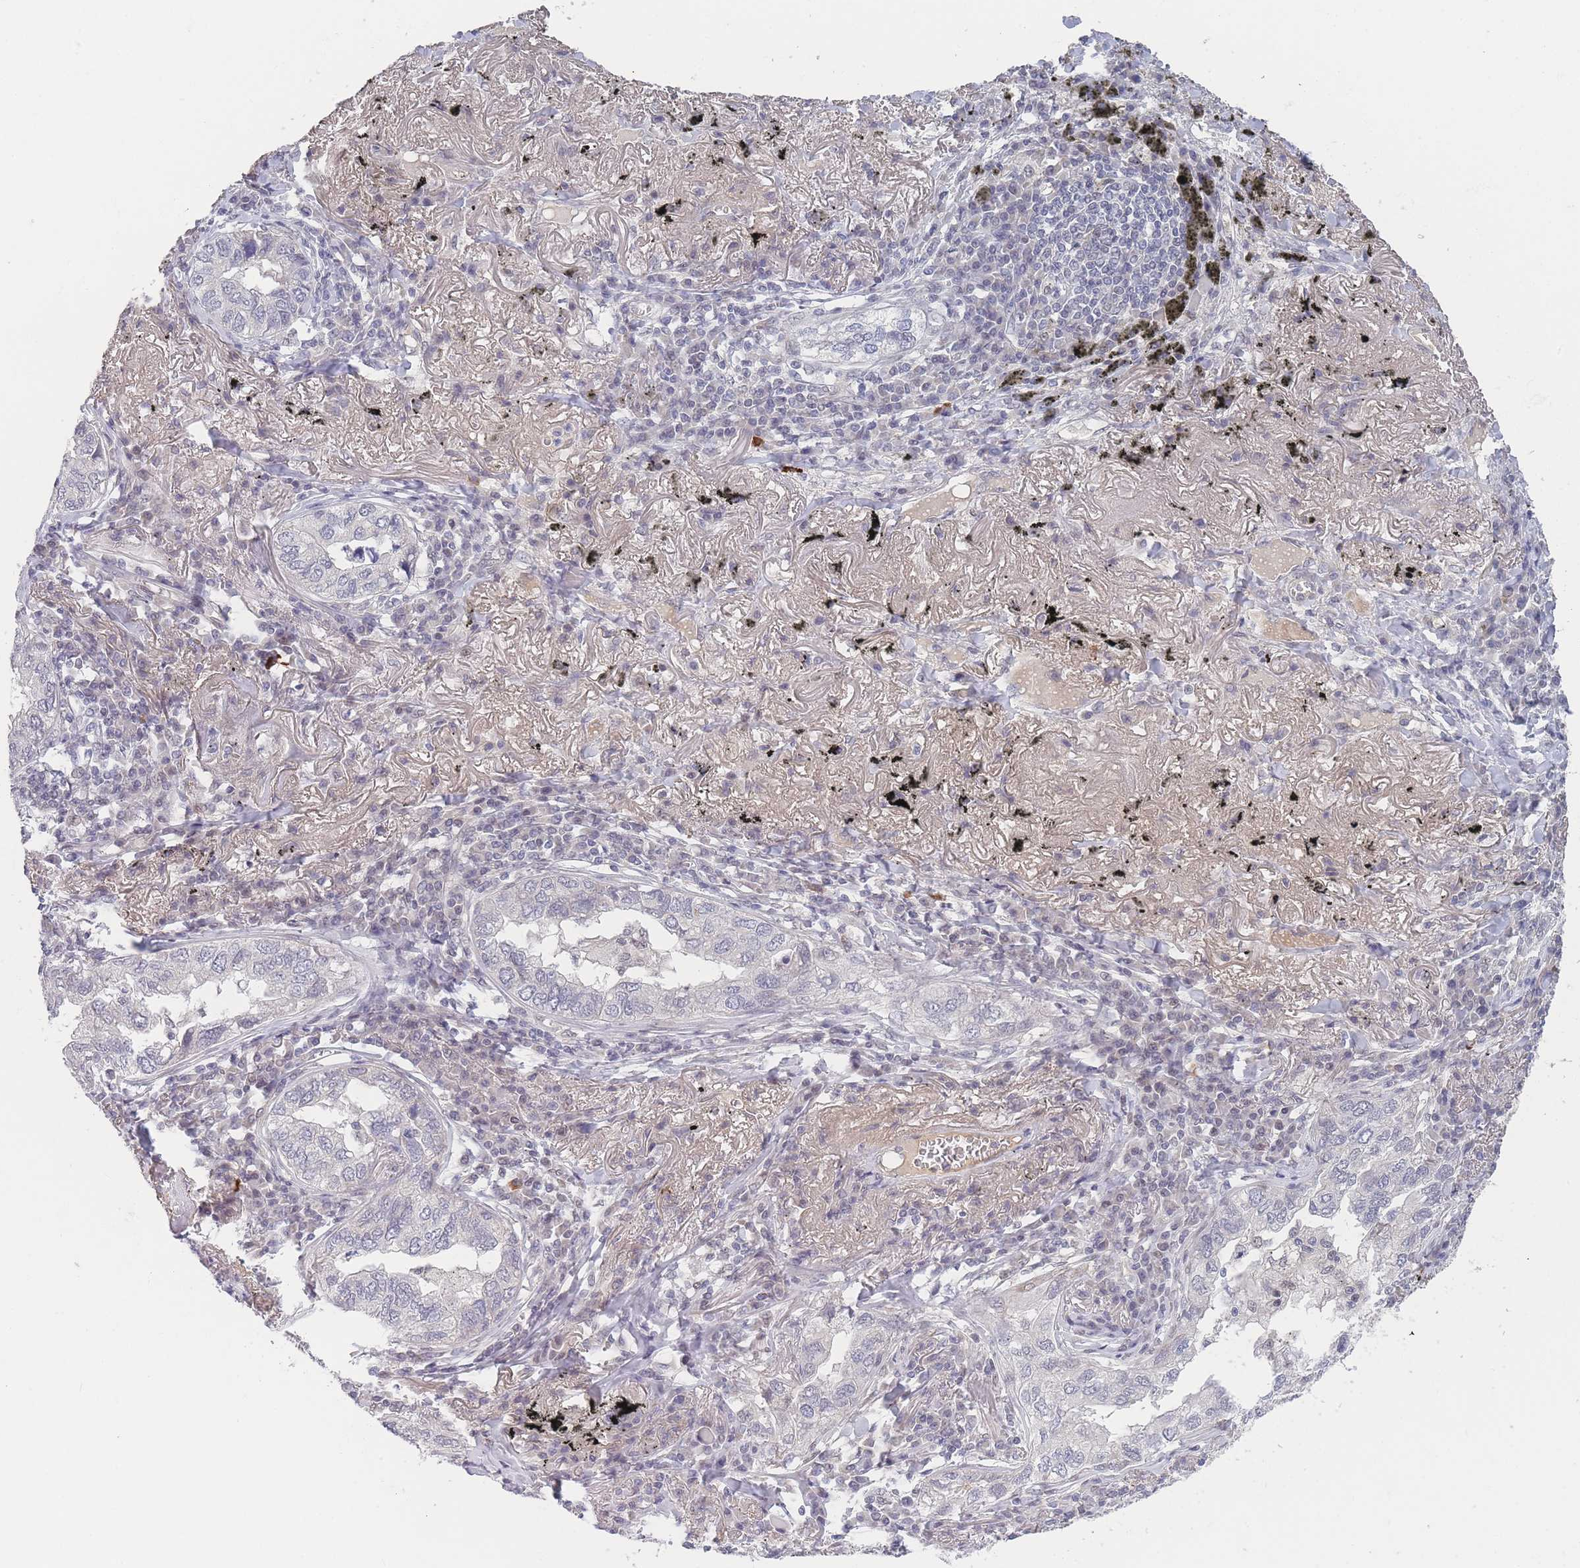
{"staining": {"intensity": "negative", "quantity": "none", "location": "none"}, "tissue": "lung cancer", "cell_type": "Tumor cells", "image_type": "cancer", "snomed": [{"axis": "morphology", "description": "Adenocarcinoma, NOS"}, {"axis": "topography", "description": "Lung"}], "caption": "DAB (3,3'-diaminobenzidine) immunohistochemical staining of adenocarcinoma (lung) demonstrates no significant positivity in tumor cells. (DAB immunohistochemistry (IHC) with hematoxylin counter stain).", "gene": "ANKRD10", "patient": {"sex": "male", "age": 65}}